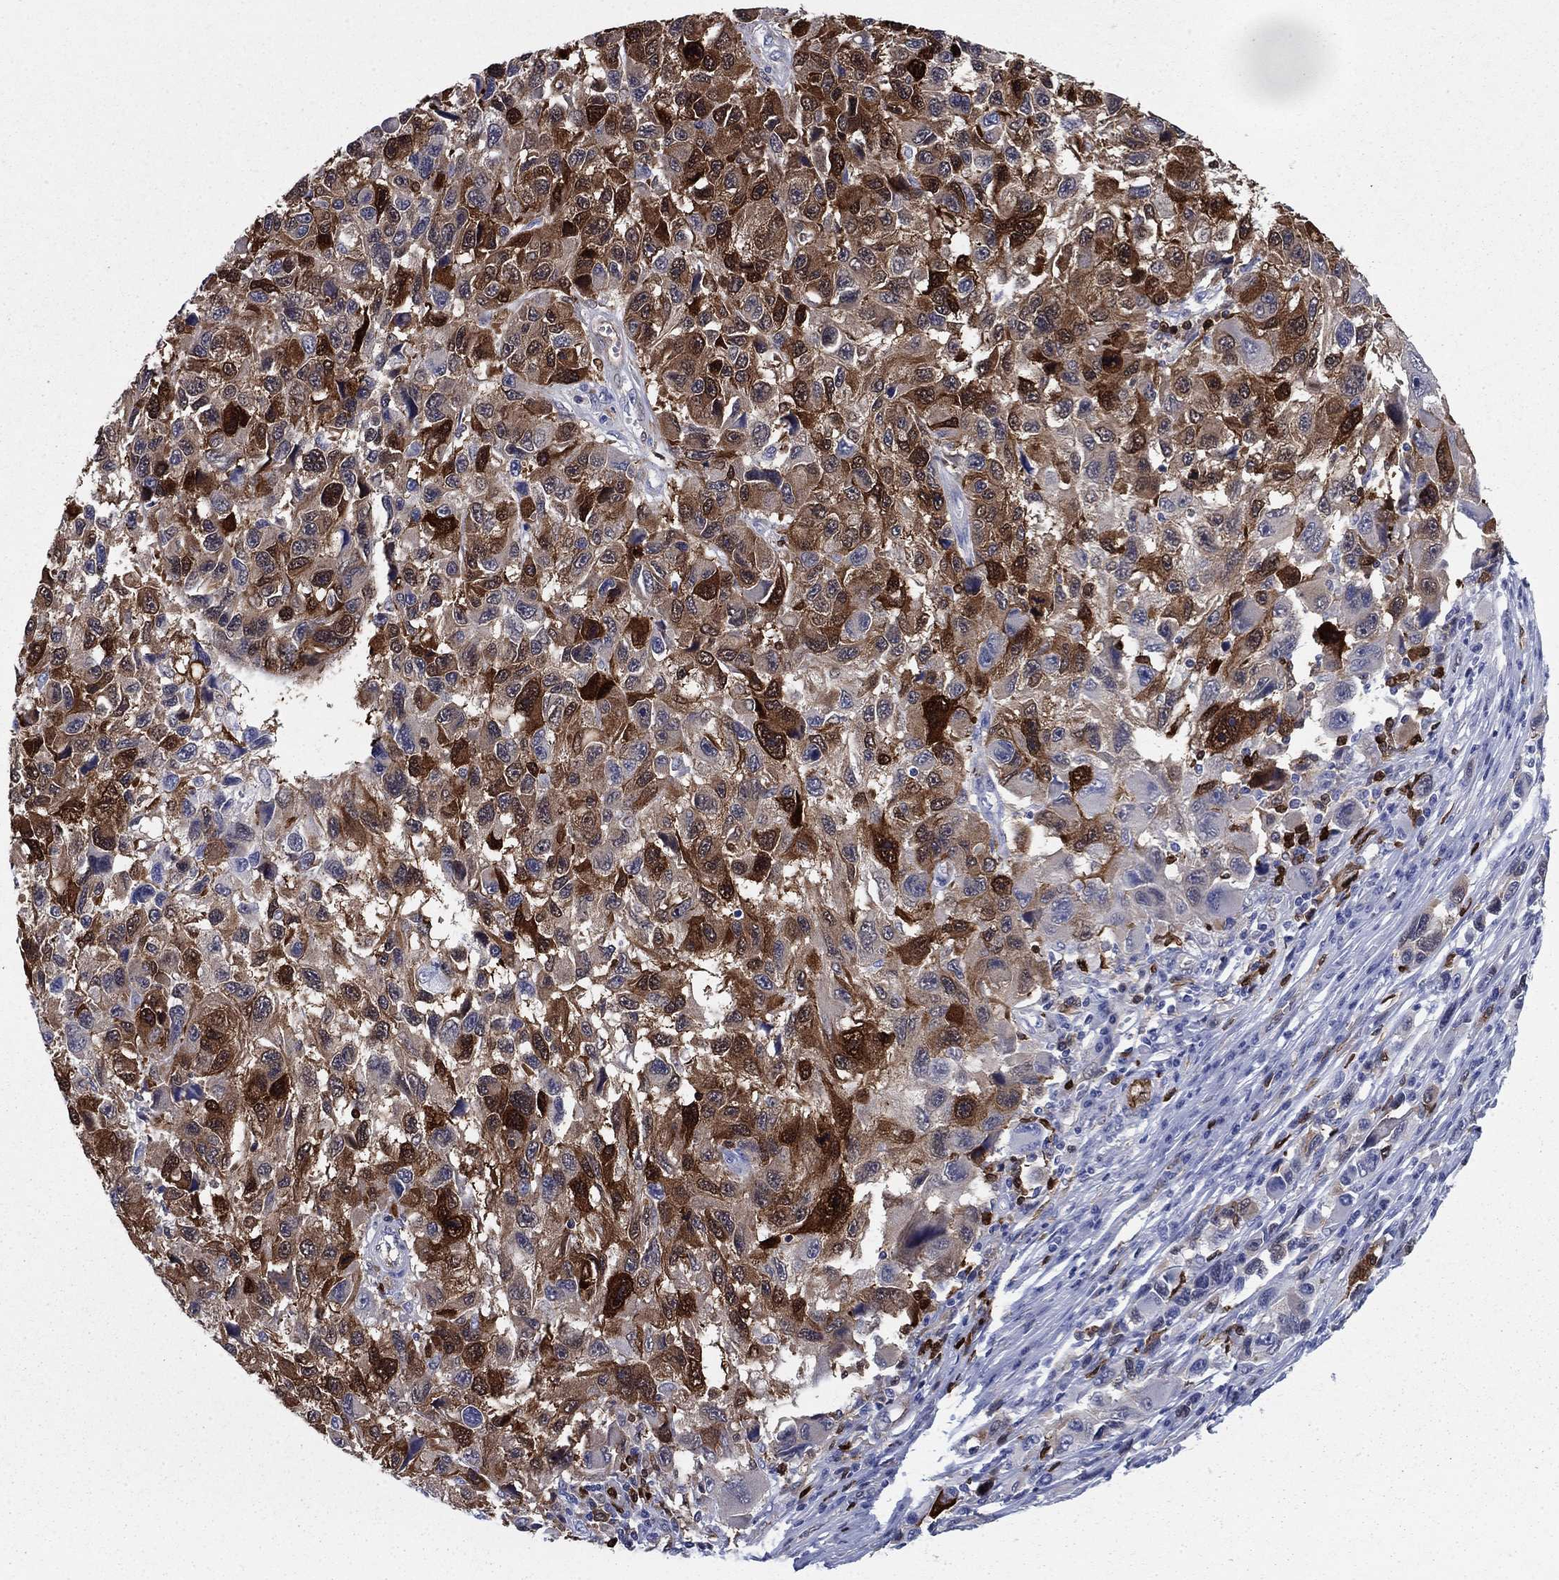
{"staining": {"intensity": "strong", "quantity": "<25%", "location": "cytoplasmic/membranous,nuclear"}, "tissue": "melanoma", "cell_type": "Tumor cells", "image_type": "cancer", "snomed": [{"axis": "morphology", "description": "Malignant melanoma, NOS"}, {"axis": "topography", "description": "Skin"}], "caption": "The micrograph exhibits immunohistochemical staining of malignant melanoma. There is strong cytoplasmic/membranous and nuclear expression is identified in about <25% of tumor cells.", "gene": "STMN1", "patient": {"sex": "male", "age": 53}}